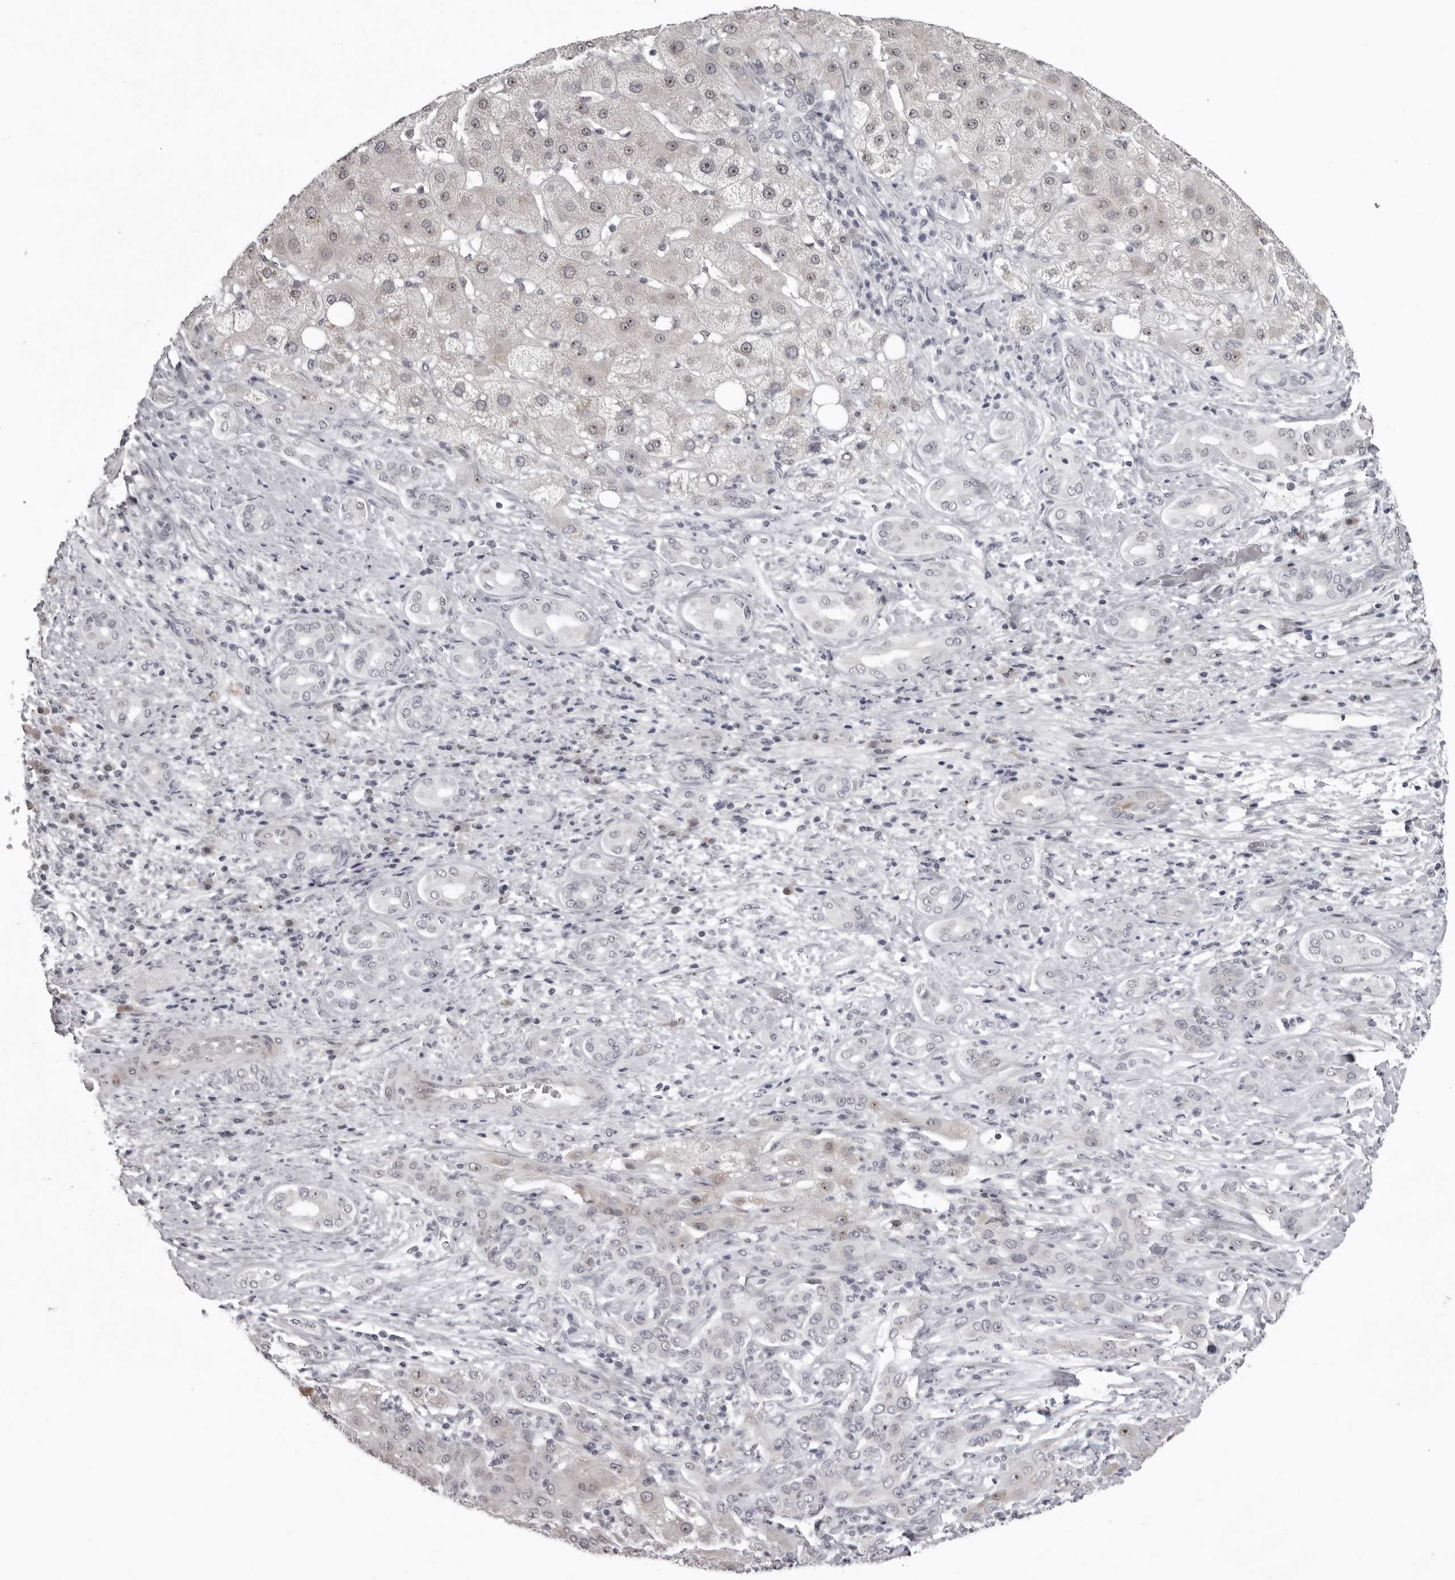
{"staining": {"intensity": "negative", "quantity": "none", "location": "none"}, "tissue": "liver cancer", "cell_type": "Tumor cells", "image_type": "cancer", "snomed": [{"axis": "morphology", "description": "Carcinoma, Hepatocellular, NOS"}, {"axis": "topography", "description": "Liver"}], "caption": "Immunohistochemistry (IHC) micrograph of liver cancer stained for a protein (brown), which exhibits no staining in tumor cells.", "gene": "HELZ", "patient": {"sex": "male", "age": 65}}